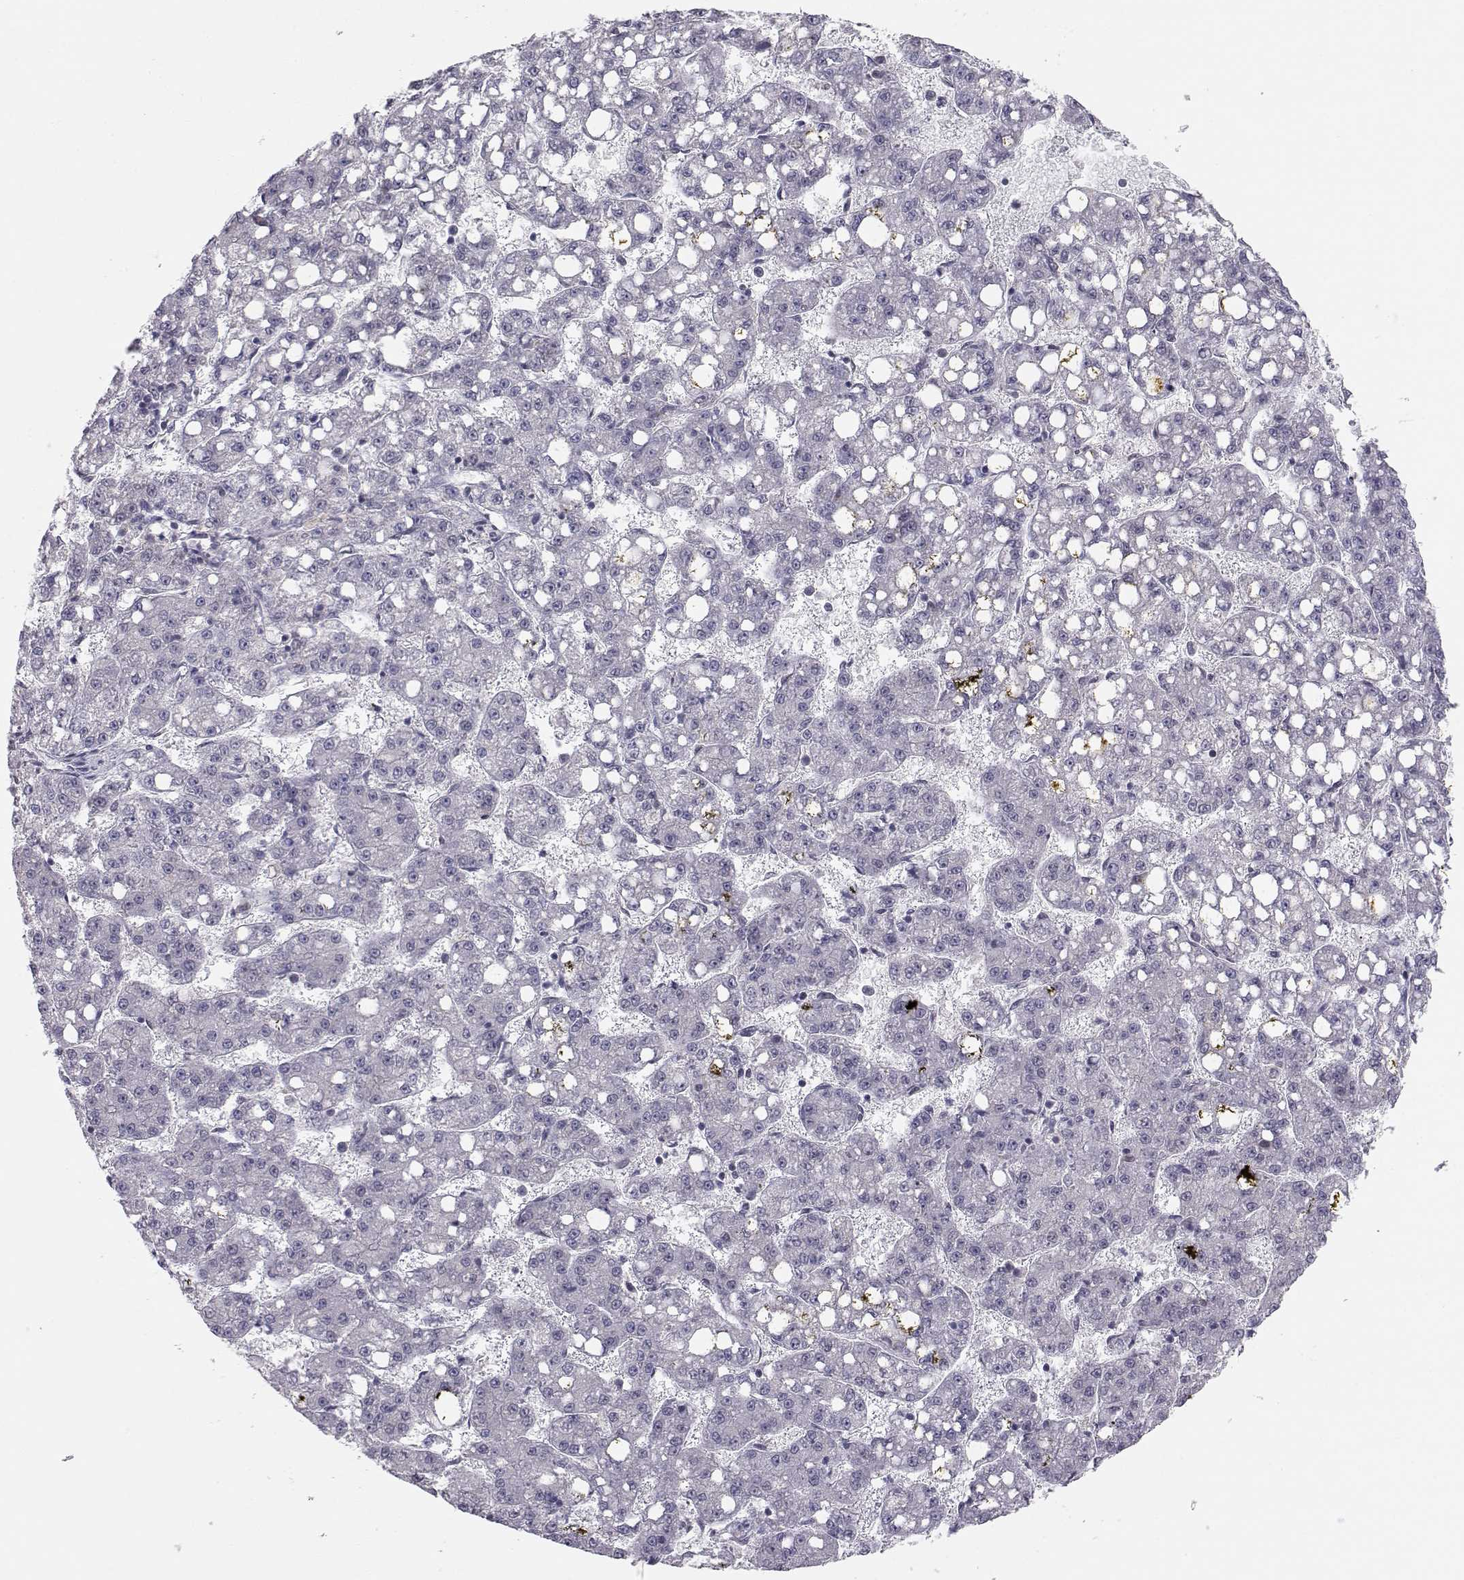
{"staining": {"intensity": "negative", "quantity": "none", "location": "none"}, "tissue": "liver cancer", "cell_type": "Tumor cells", "image_type": "cancer", "snomed": [{"axis": "morphology", "description": "Carcinoma, Hepatocellular, NOS"}, {"axis": "topography", "description": "Liver"}], "caption": "Photomicrograph shows no protein staining in tumor cells of liver hepatocellular carcinoma tissue.", "gene": "KIF13B", "patient": {"sex": "female", "age": 65}}